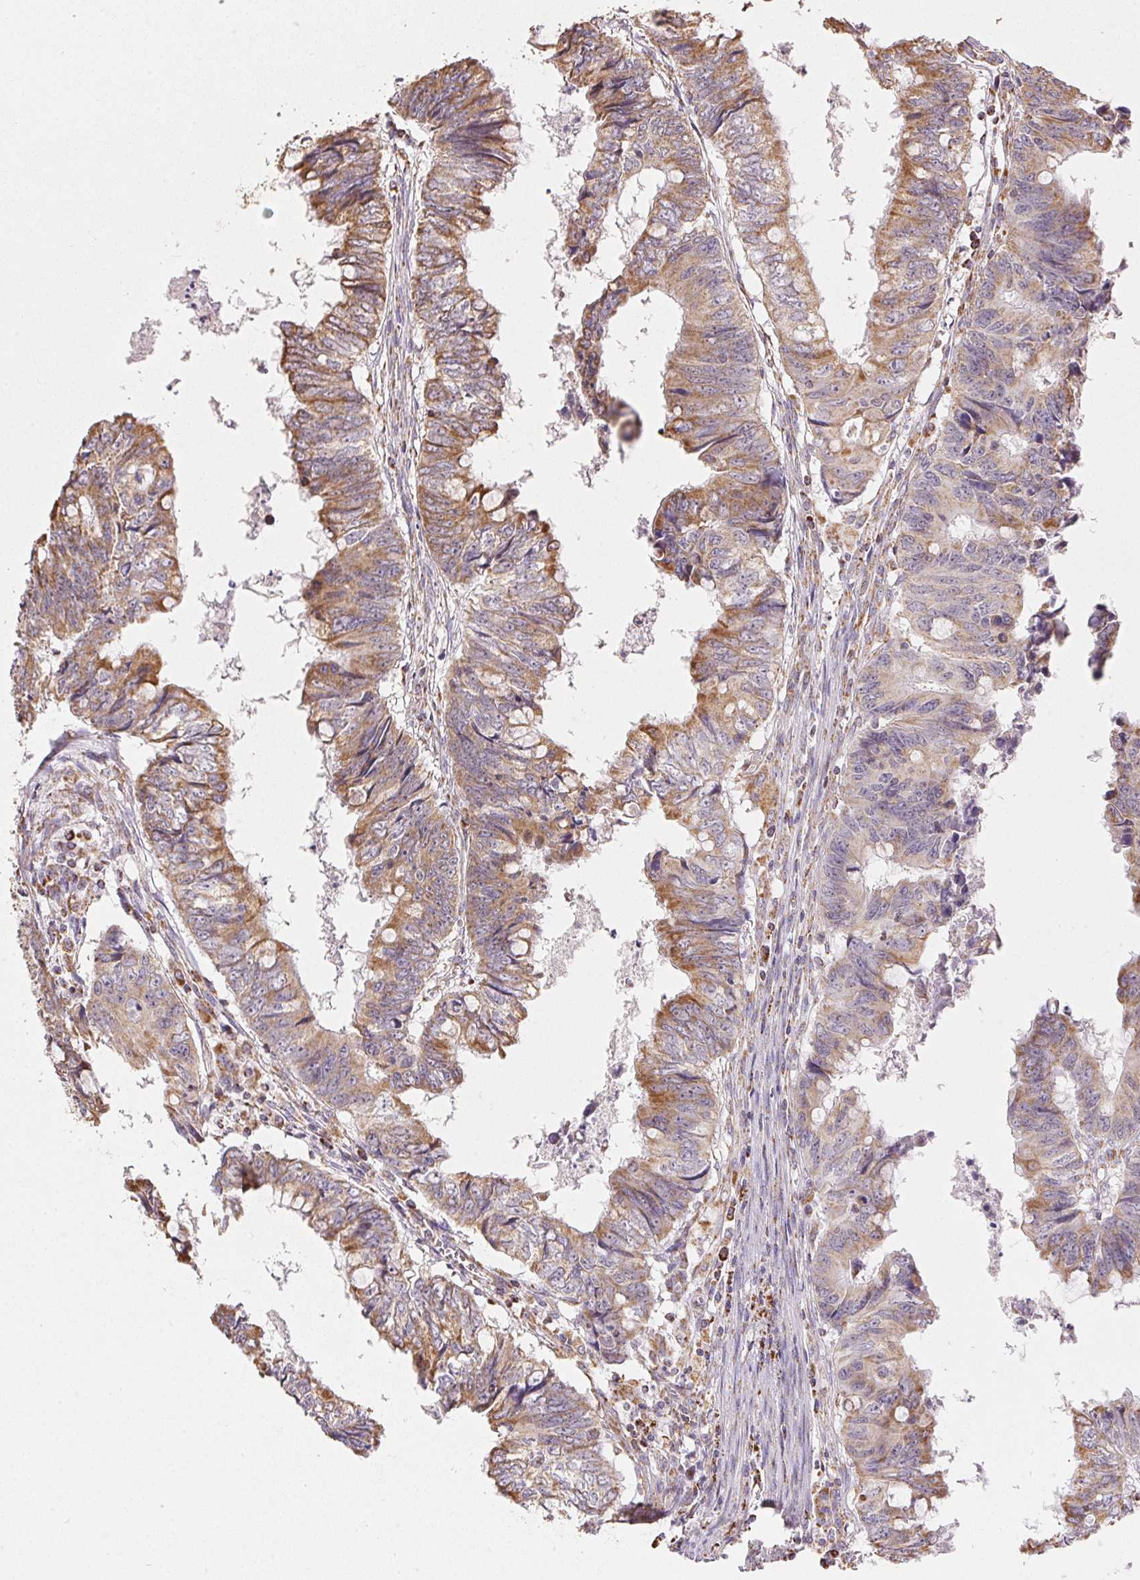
{"staining": {"intensity": "moderate", "quantity": "25%-75%", "location": "cytoplasmic/membranous"}, "tissue": "colorectal cancer", "cell_type": "Tumor cells", "image_type": "cancer", "snomed": [{"axis": "morphology", "description": "Adenocarcinoma, NOS"}, {"axis": "topography", "description": "Colon"}], "caption": "An immunohistochemistry (IHC) photomicrograph of tumor tissue is shown. Protein staining in brown highlights moderate cytoplasmic/membranous positivity in colorectal adenocarcinoma within tumor cells. The staining is performed using DAB brown chromogen to label protein expression. The nuclei are counter-stained blue using hematoxylin.", "gene": "MAPK11", "patient": {"sex": "female", "age": 82}}